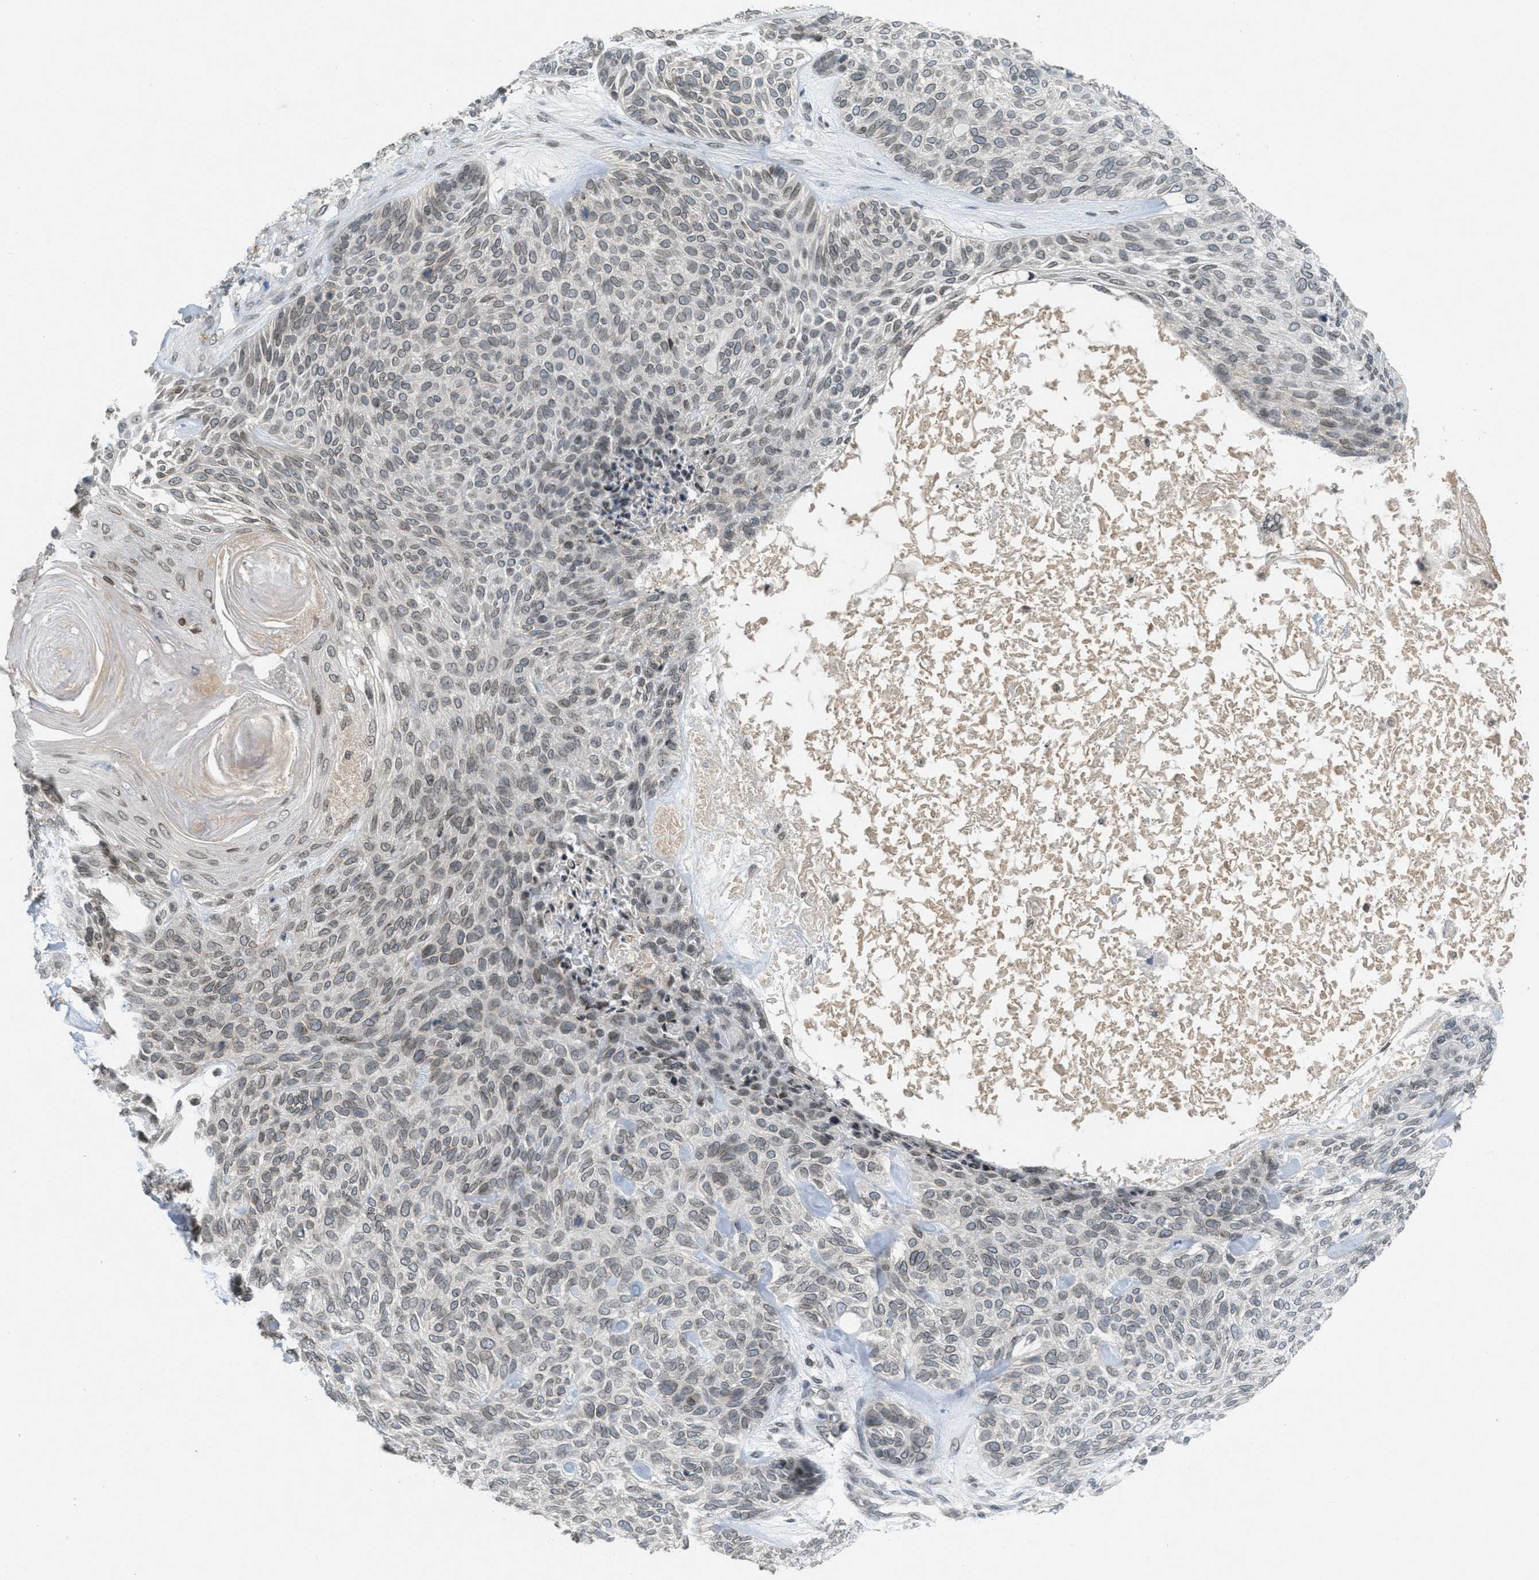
{"staining": {"intensity": "weak", "quantity": ">75%", "location": "cytoplasmic/membranous,nuclear"}, "tissue": "skin cancer", "cell_type": "Tumor cells", "image_type": "cancer", "snomed": [{"axis": "morphology", "description": "Basal cell carcinoma"}, {"axis": "topography", "description": "Skin"}], "caption": "Weak cytoplasmic/membranous and nuclear positivity for a protein is present in approximately >75% of tumor cells of basal cell carcinoma (skin) using immunohistochemistry.", "gene": "ABHD6", "patient": {"sex": "male", "age": 55}}